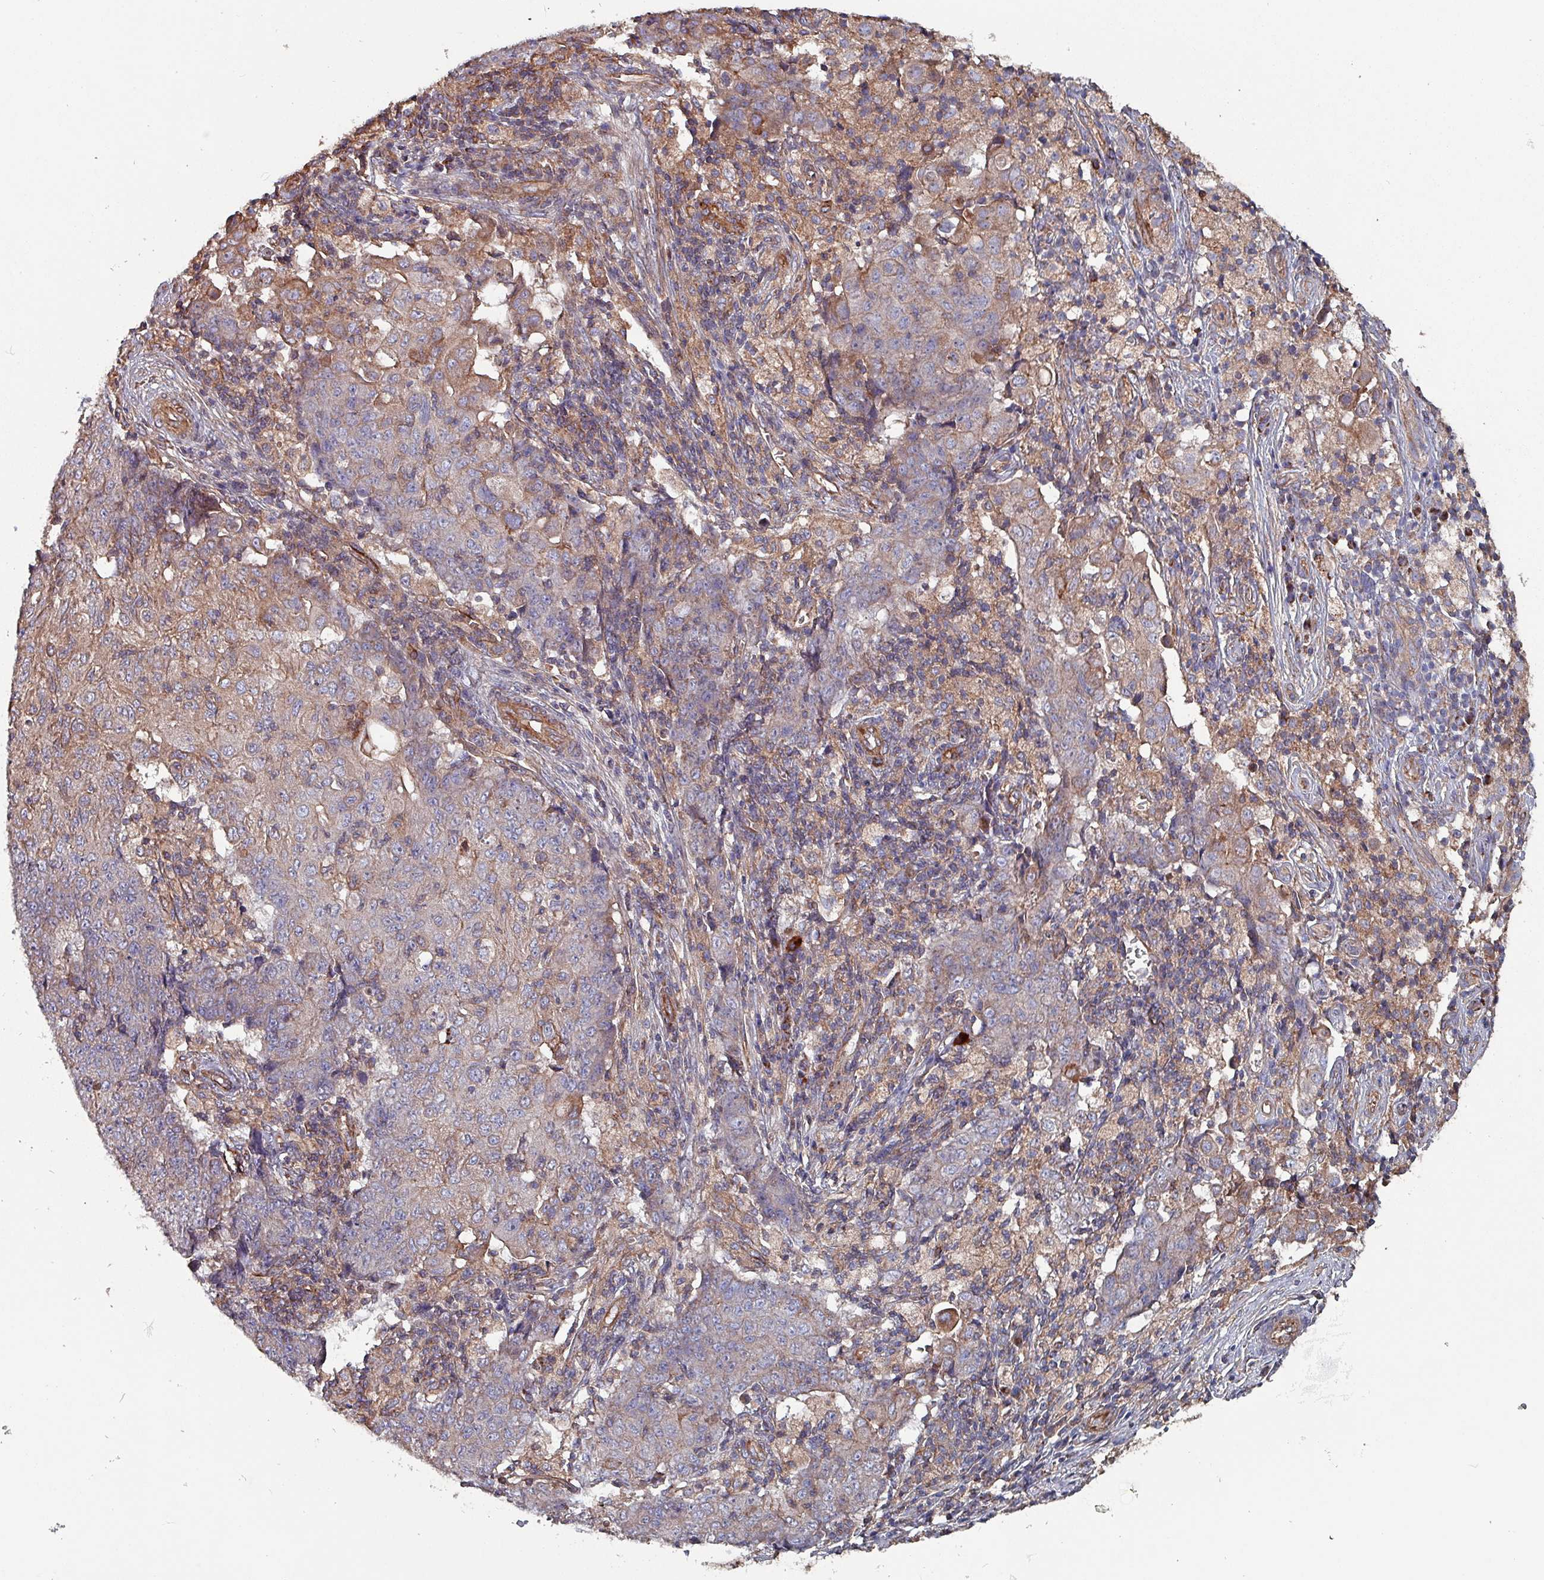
{"staining": {"intensity": "moderate", "quantity": "25%-75%", "location": "cytoplasmic/membranous"}, "tissue": "ovarian cancer", "cell_type": "Tumor cells", "image_type": "cancer", "snomed": [{"axis": "morphology", "description": "Carcinoma, endometroid"}, {"axis": "topography", "description": "Ovary"}], "caption": "Endometroid carcinoma (ovarian) was stained to show a protein in brown. There is medium levels of moderate cytoplasmic/membranous positivity in about 25%-75% of tumor cells.", "gene": "ANO10", "patient": {"sex": "female", "age": 42}}